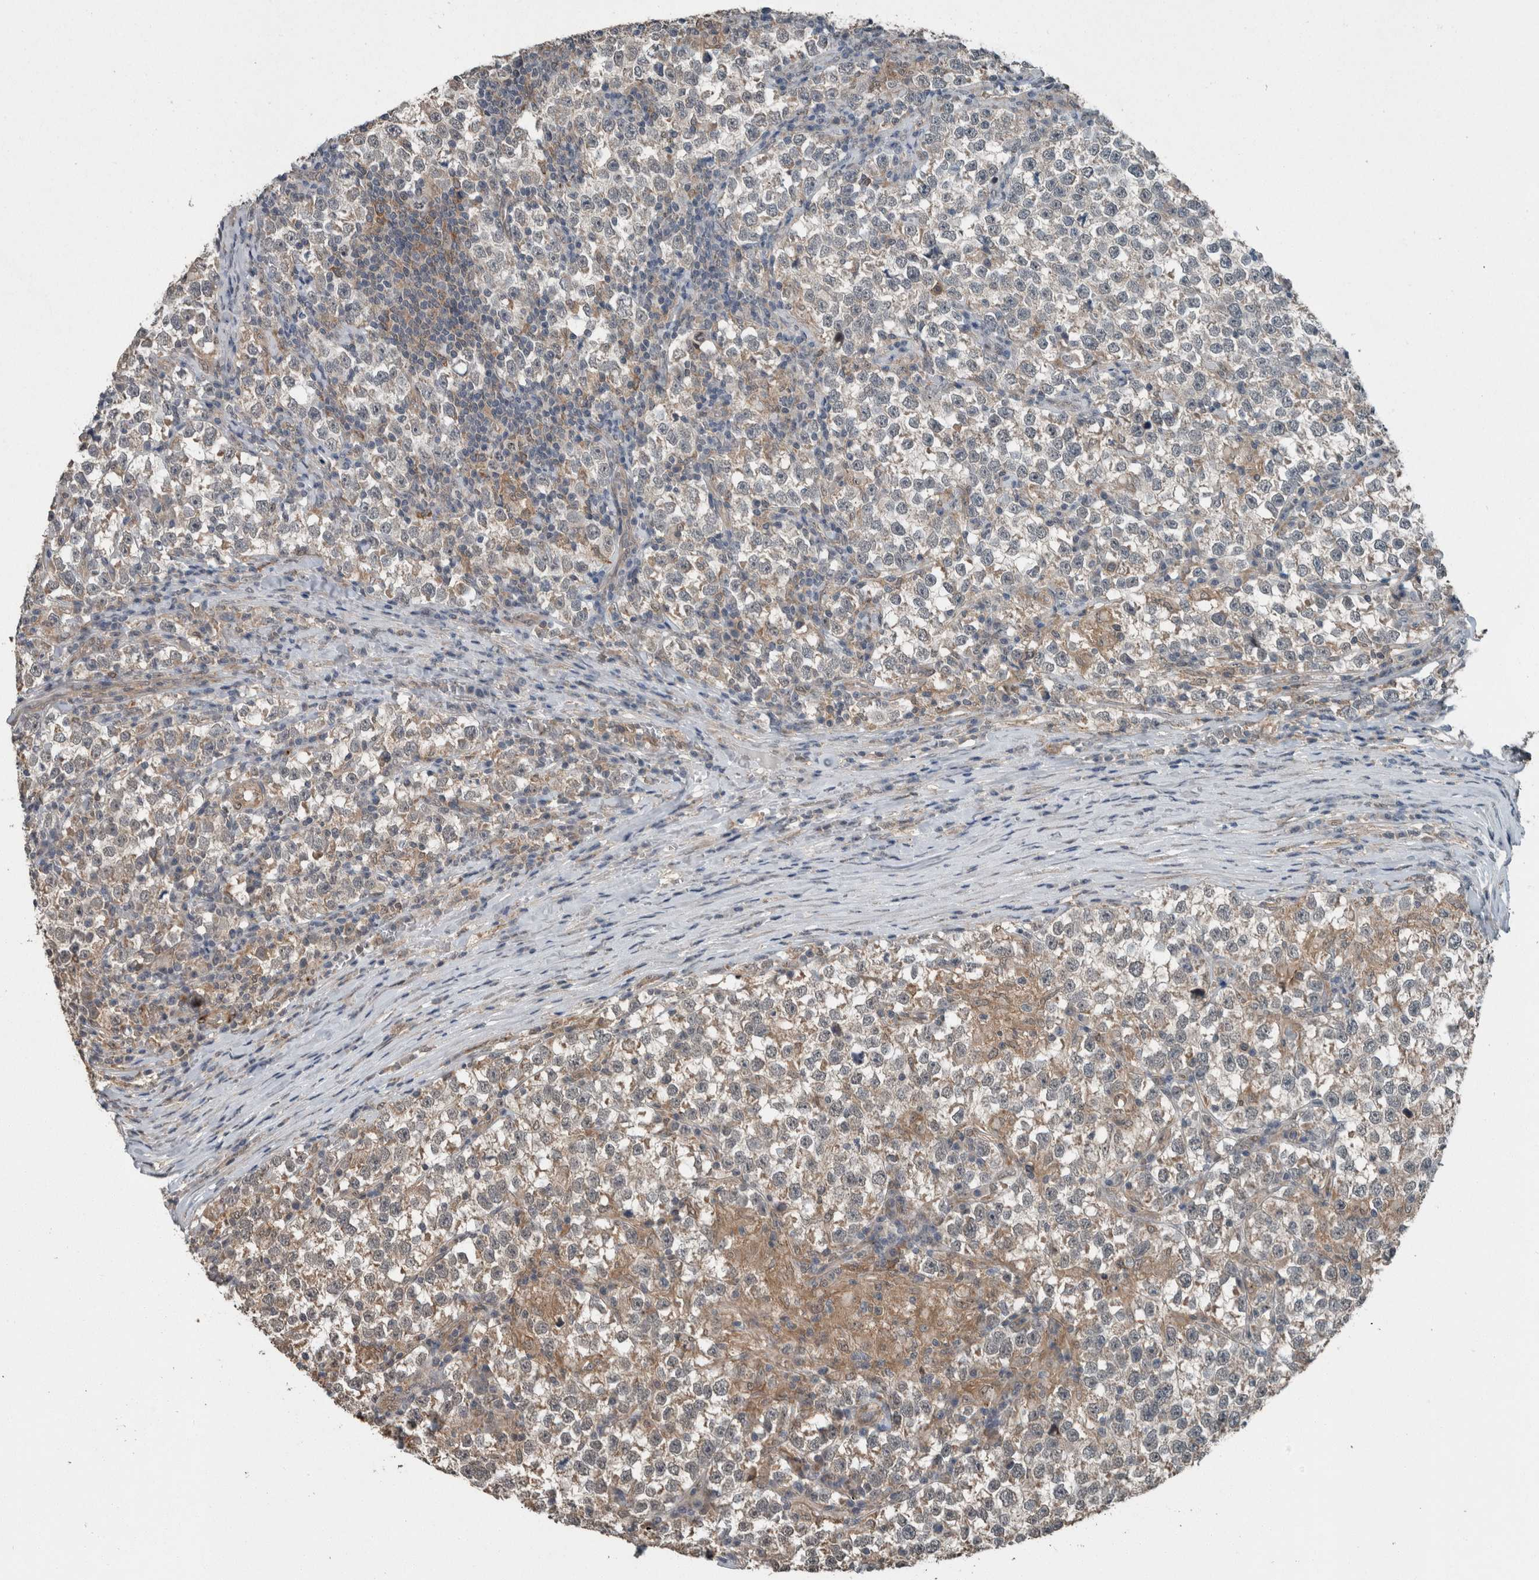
{"staining": {"intensity": "weak", "quantity": "<25%", "location": "cytoplasmic/membranous"}, "tissue": "testis cancer", "cell_type": "Tumor cells", "image_type": "cancer", "snomed": [{"axis": "morphology", "description": "Normal tissue, NOS"}, {"axis": "morphology", "description": "Seminoma, NOS"}, {"axis": "topography", "description": "Testis"}], "caption": "Photomicrograph shows no protein staining in tumor cells of testis cancer tissue.", "gene": "MYO1E", "patient": {"sex": "male", "age": 43}}